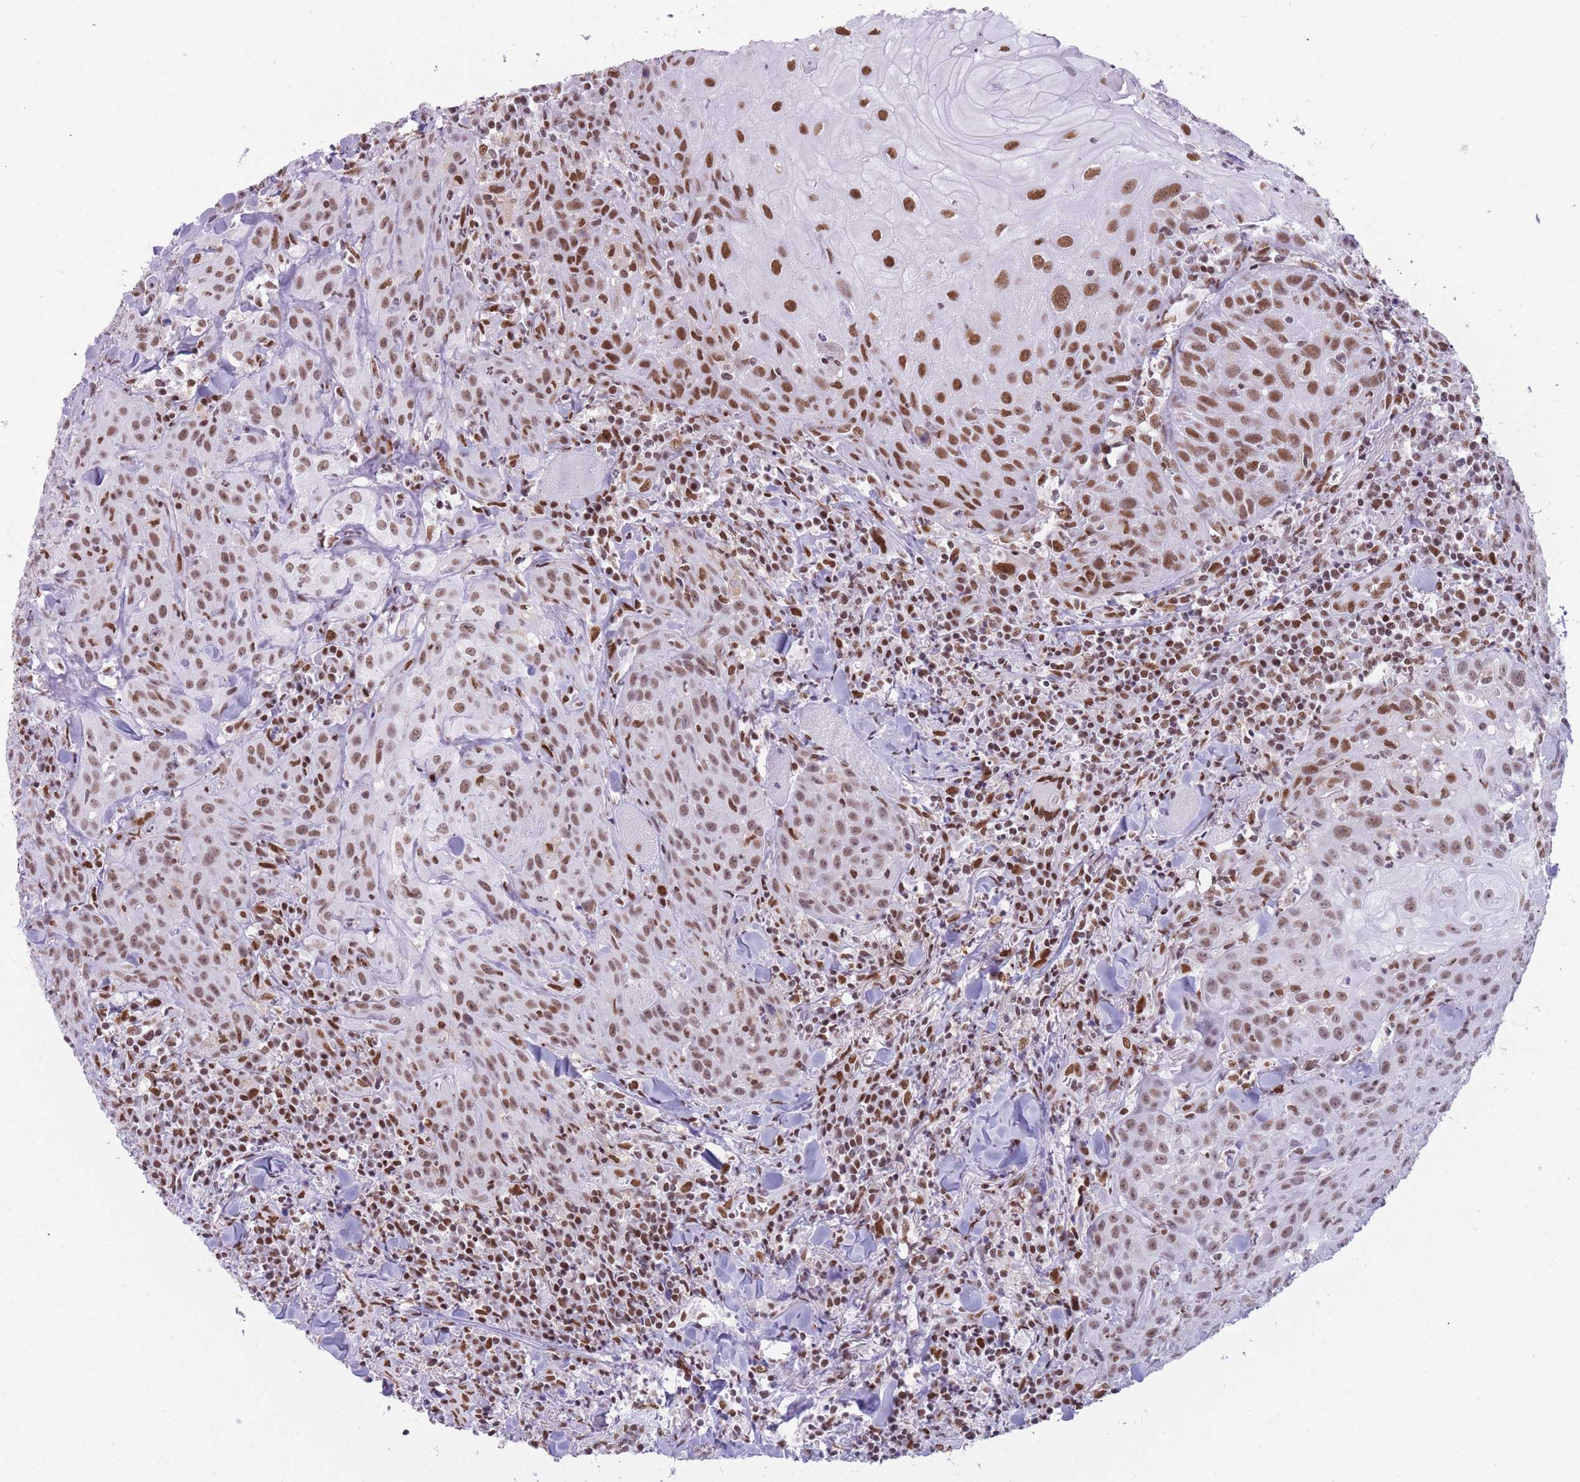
{"staining": {"intensity": "moderate", "quantity": ">75%", "location": "nuclear"}, "tissue": "head and neck cancer", "cell_type": "Tumor cells", "image_type": "cancer", "snomed": [{"axis": "morphology", "description": "Normal tissue, NOS"}, {"axis": "morphology", "description": "Squamous cell carcinoma, NOS"}, {"axis": "topography", "description": "Oral tissue"}, {"axis": "topography", "description": "Head-Neck"}], "caption": "IHC micrograph of squamous cell carcinoma (head and neck) stained for a protein (brown), which reveals medium levels of moderate nuclear staining in approximately >75% of tumor cells.", "gene": "HNRNPUL1", "patient": {"sex": "female", "age": 70}}